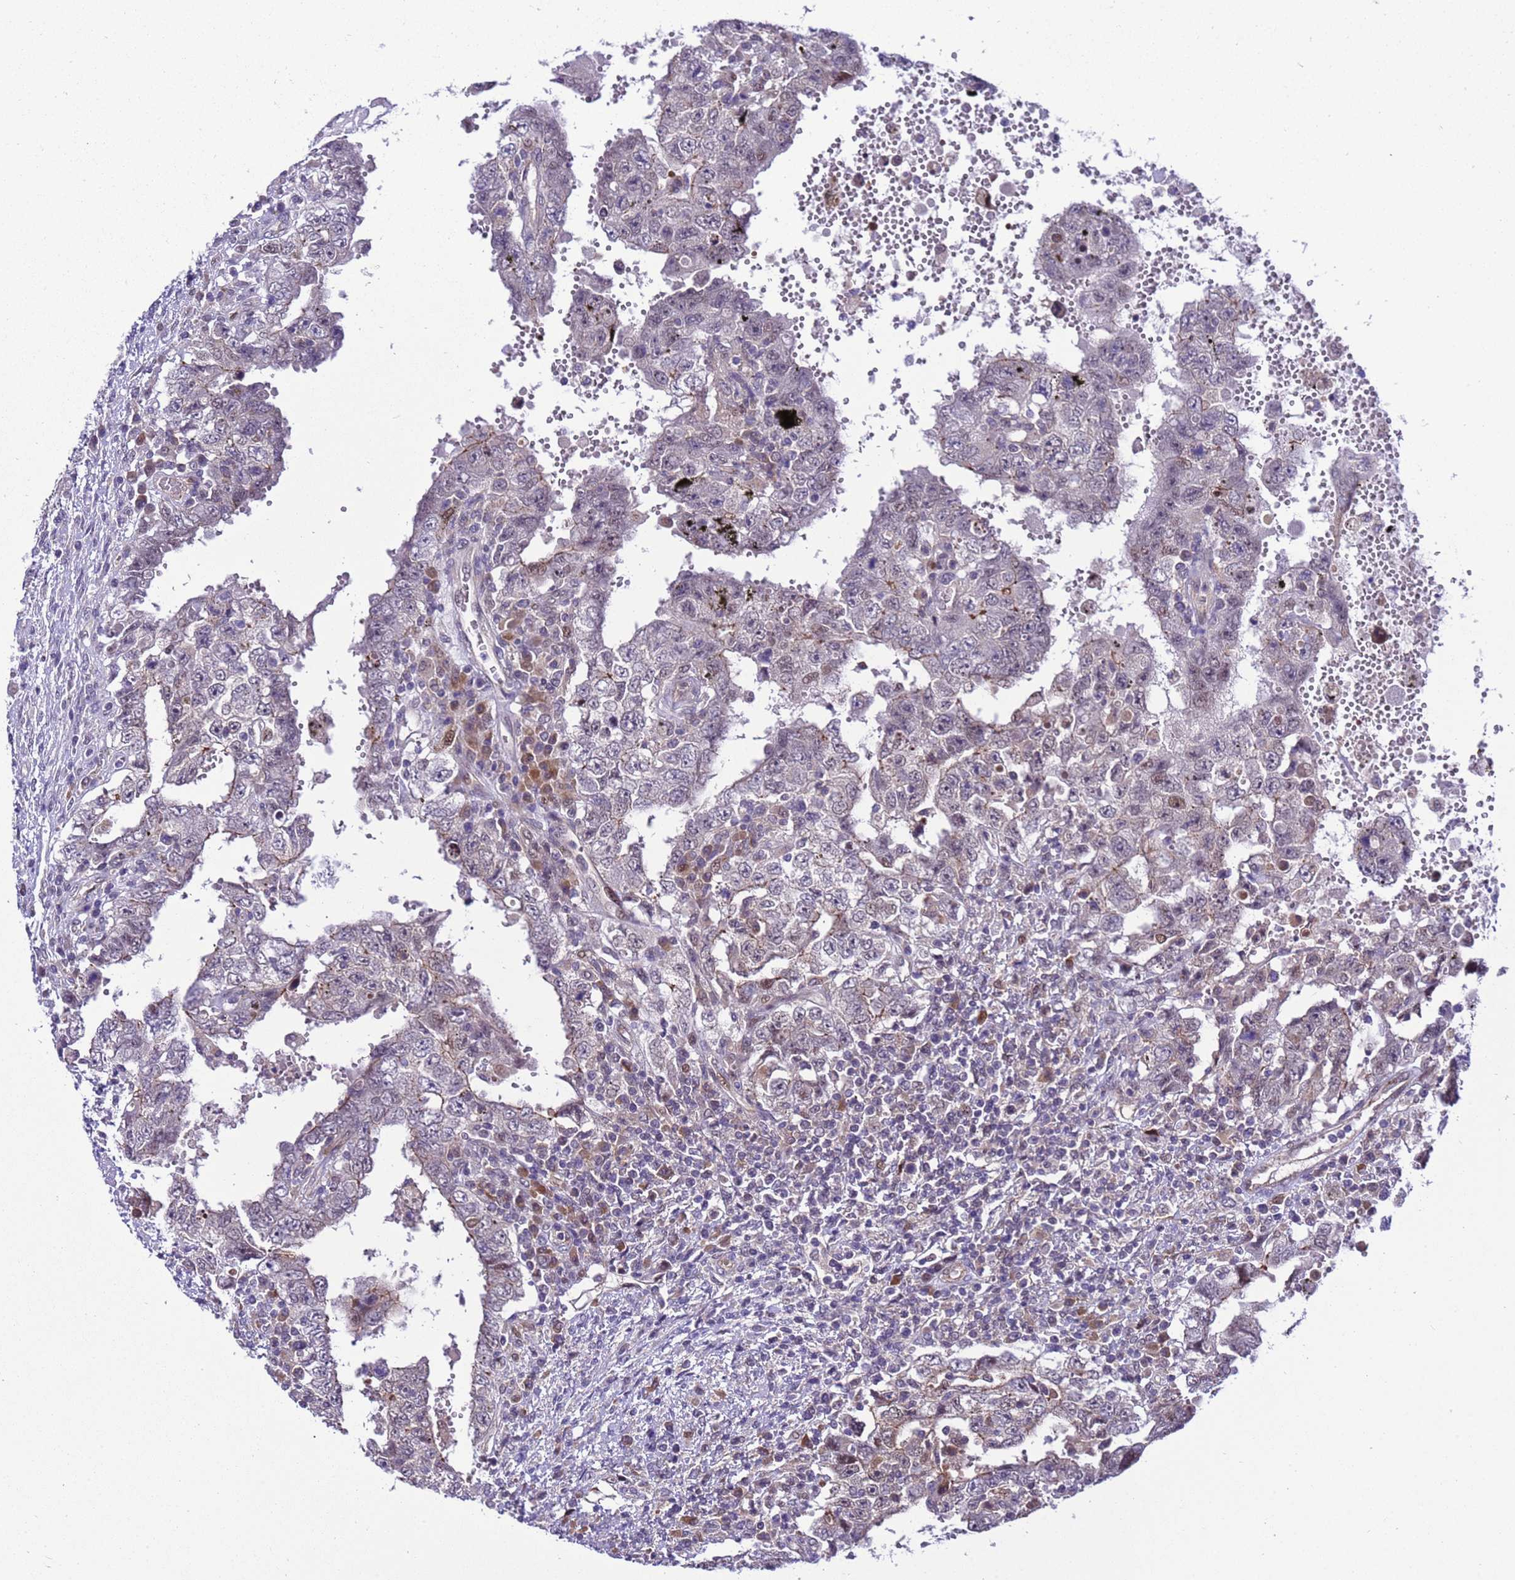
{"staining": {"intensity": "negative", "quantity": "none", "location": "none"}, "tissue": "testis cancer", "cell_type": "Tumor cells", "image_type": "cancer", "snomed": [{"axis": "morphology", "description": "Carcinoma, Embryonal, NOS"}, {"axis": "topography", "description": "Testis"}], "caption": "Immunohistochemistry (IHC) of testis embryonal carcinoma reveals no expression in tumor cells.", "gene": "RASD1", "patient": {"sex": "male", "age": 26}}